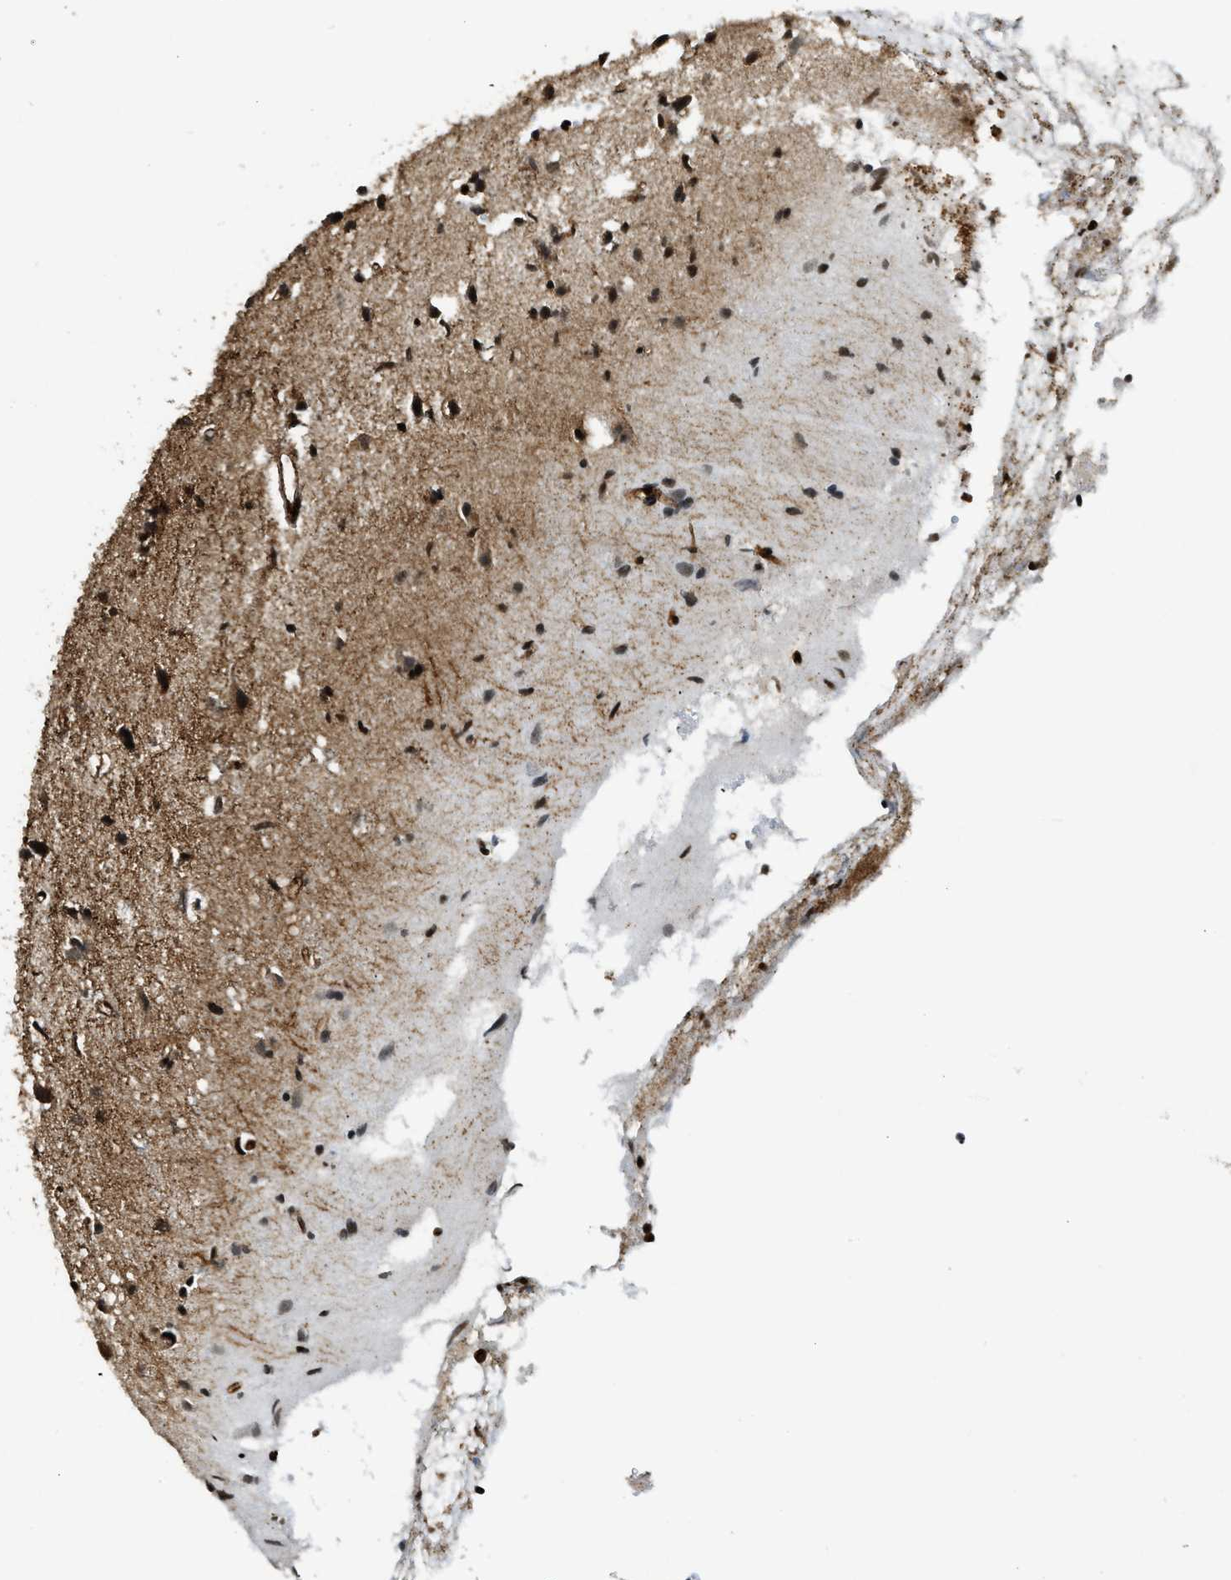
{"staining": {"intensity": "strong", "quantity": ">75%", "location": "nuclear"}, "tissue": "glioma", "cell_type": "Tumor cells", "image_type": "cancer", "snomed": [{"axis": "morphology", "description": "Glioma, malignant, High grade"}, {"axis": "topography", "description": "Brain"}], "caption": "Immunohistochemical staining of human high-grade glioma (malignant) exhibits strong nuclear protein positivity in about >75% of tumor cells.", "gene": "GABPB1", "patient": {"sex": "female", "age": 59}}